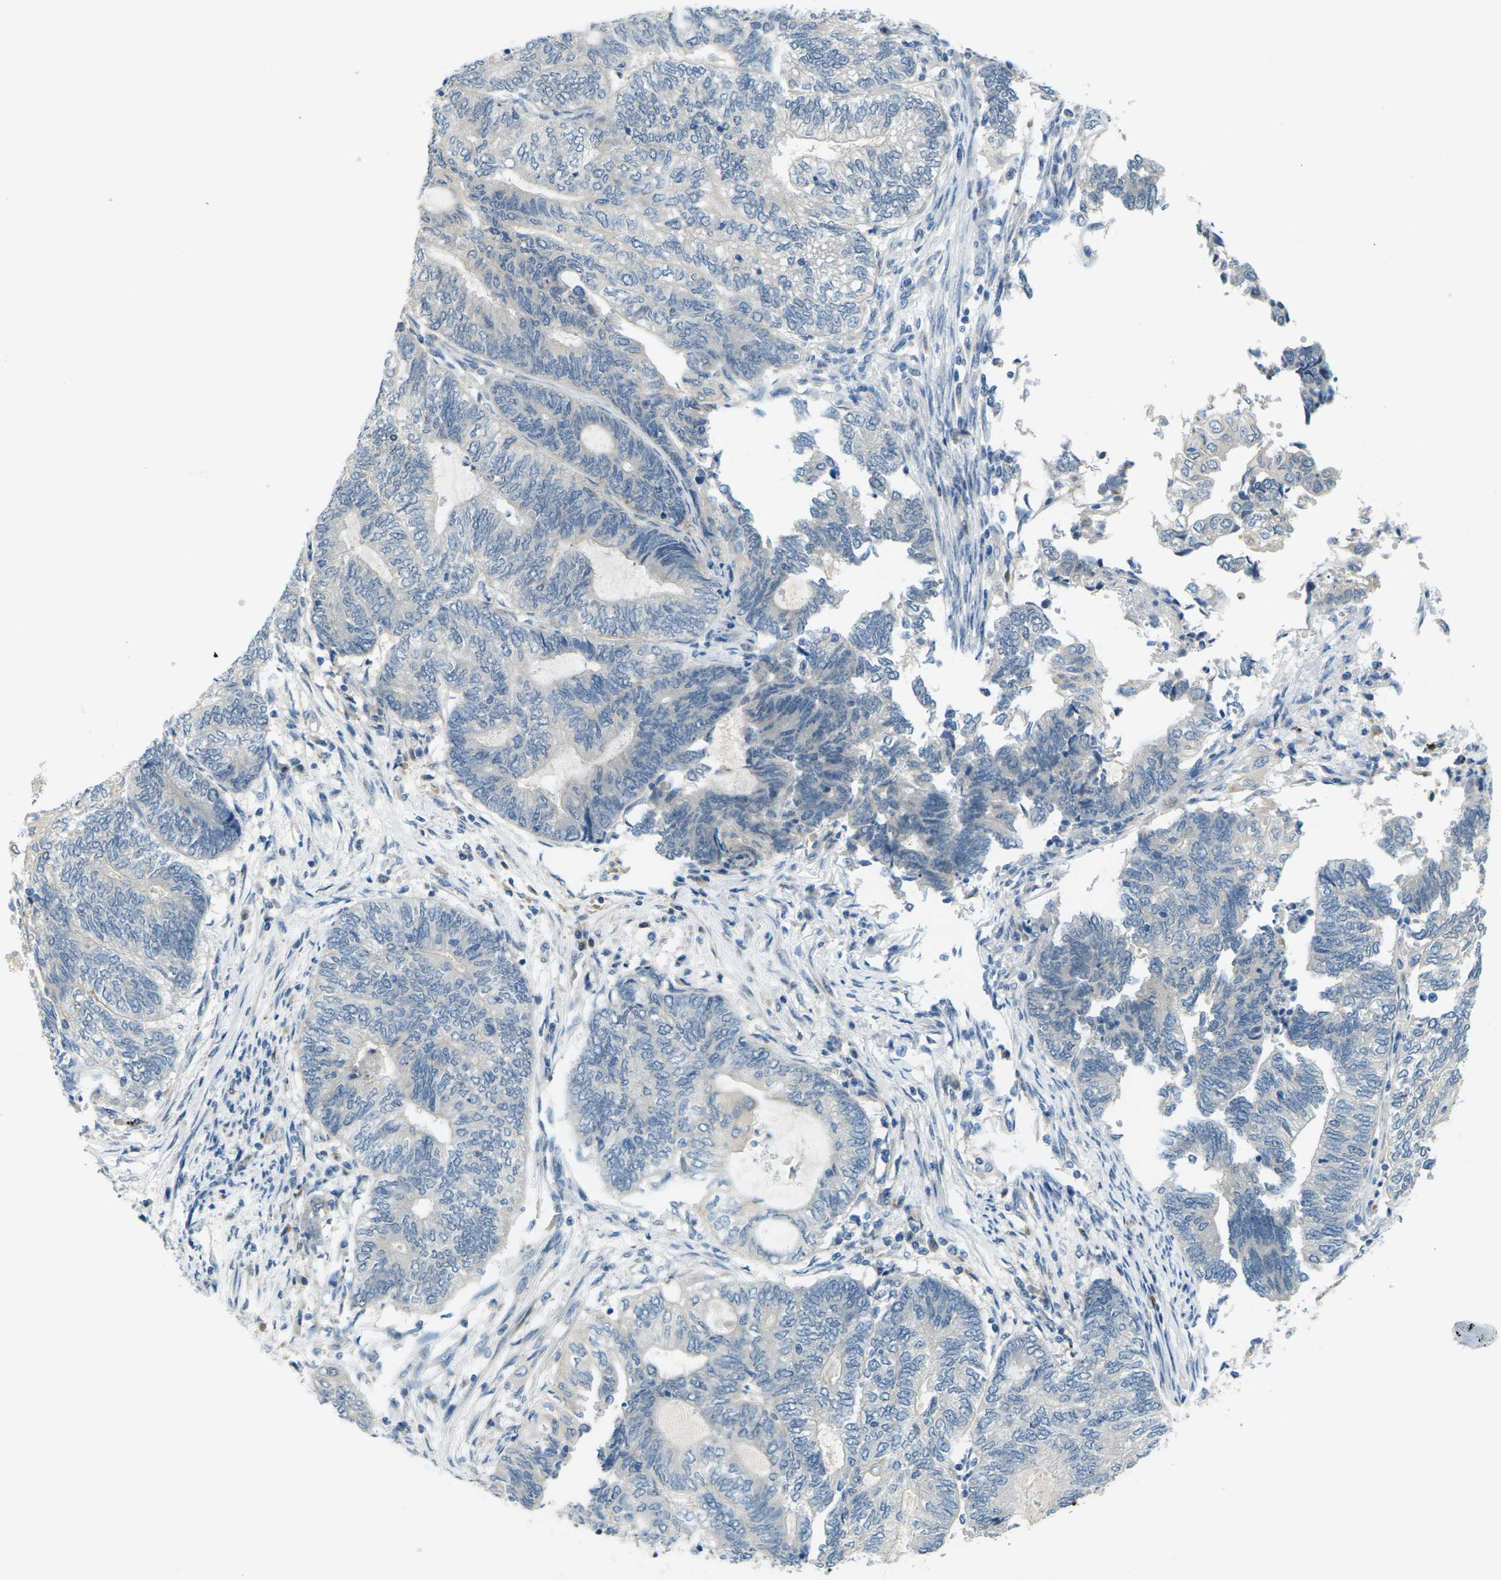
{"staining": {"intensity": "negative", "quantity": "none", "location": "none"}, "tissue": "endometrial cancer", "cell_type": "Tumor cells", "image_type": "cancer", "snomed": [{"axis": "morphology", "description": "Adenocarcinoma, NOS"}, {"axis": "topography", "description": "Uterus"}, {"axis": "topography", "description": "Endometrium"}], "caption": "Immunohistochemistry micrograph of neoplastic tissue: endometrial cancer stained with DAB (3,3'-diaminobenzidine) displays no significant protein staining in tumor cells.", "gene": "CYP2C8", "patient": {"sex": "female", "age": 70}}